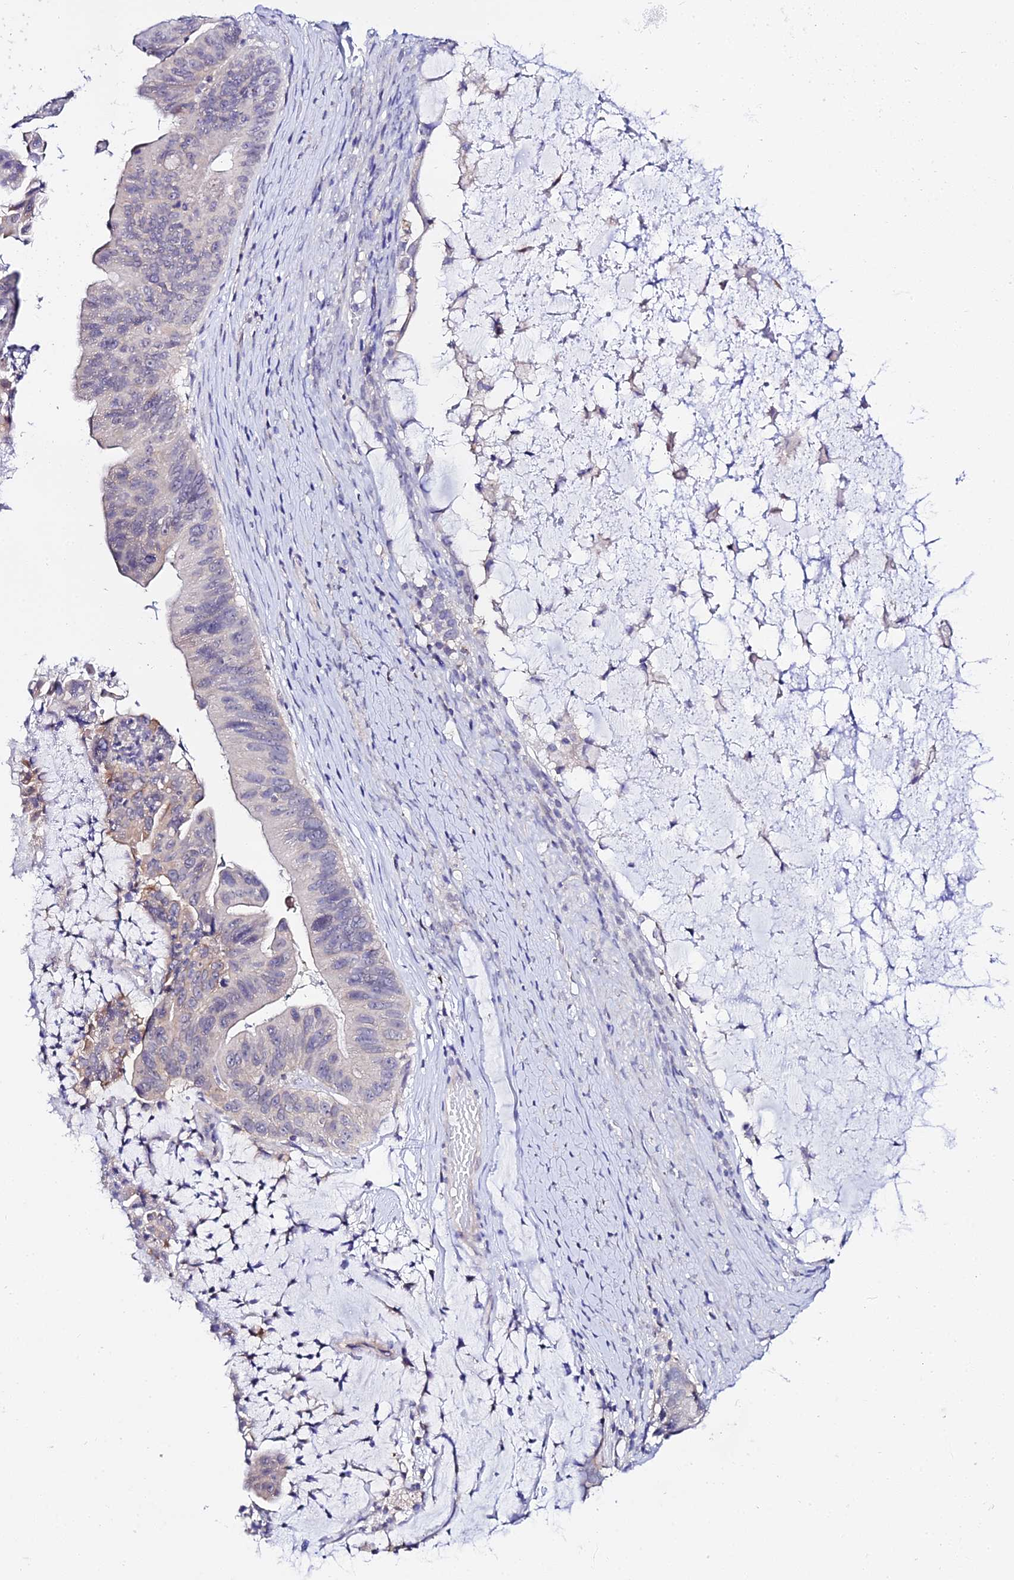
{"staining": {"intensity": "negative", "quantity": "none", "location": "none"}, "tissue": "ovarian cancer", "cell_type": "Tumor cells", "image_type": "cancer", "snomed": [{"axis": "morphology", "description": "Cystadenocarcinoma, mucinous, NOS"}, {"axis": "topography", "description": "Ovary"}], "caption": "The photomicrograph shows no staining of tumor cells in ovarian cancer (mucinous cystadenocarcinoma).", "gene": "ATG16L2", "patient": {"sex": "female", "age": 61}}